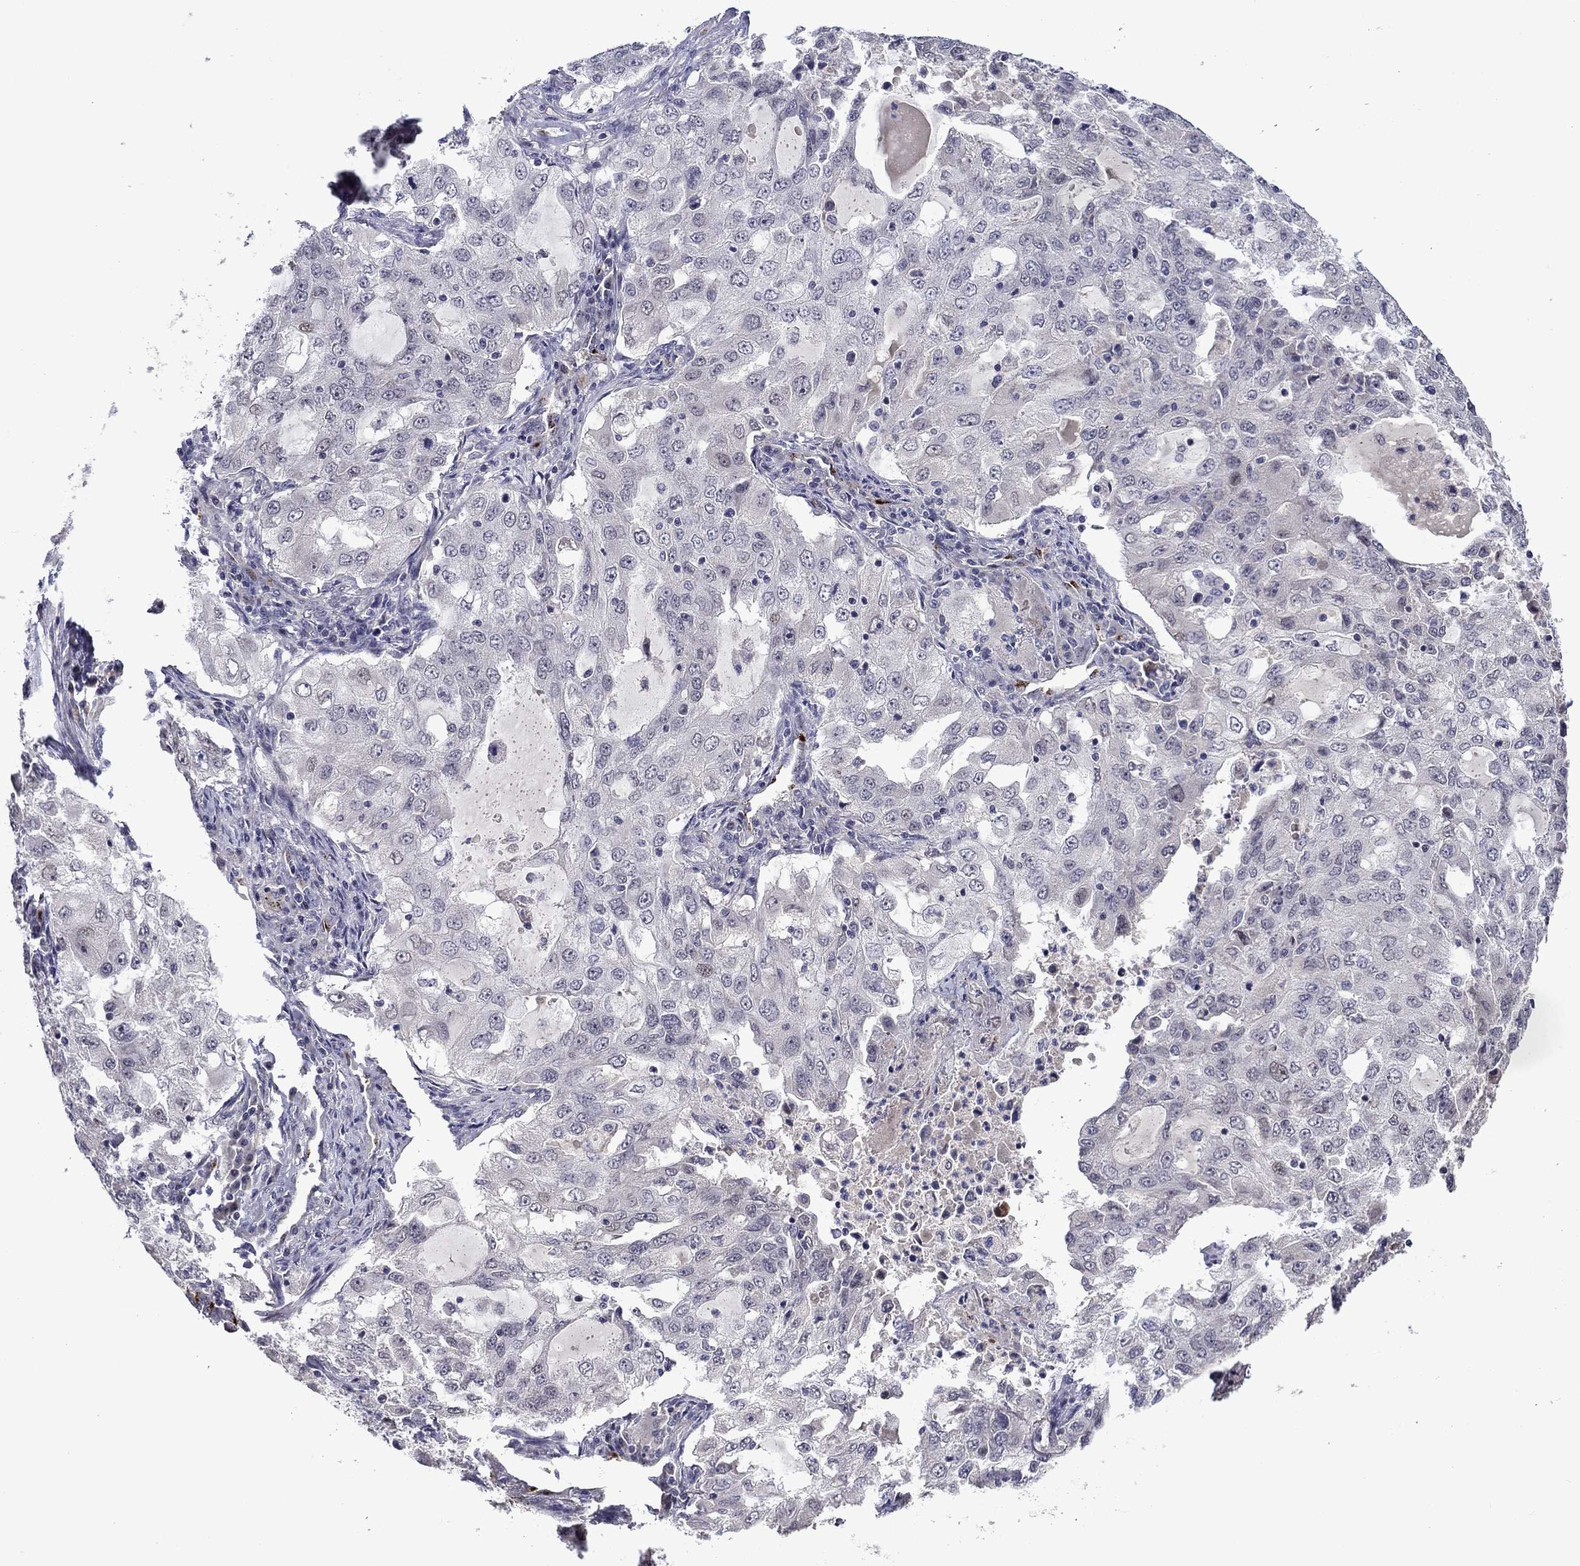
{"staining": {"intensity": "negative", "quantity": "none", "location": "none"}, "tissue": "lung cancer", "cell_type": "Tumor cells", "image_type": "cancer", "snomed": [{"axis": "morphology", "description": "Adenocarcinoma, NOS"}, {"axis": "topography", "description": "Lung"}], "caption": "Histopathology image shows no significant protein expression in tumor cells of lung adenocarcinoma.", "gene": "SLITRK1", "patient": {"sex": "female", "age": 61}}